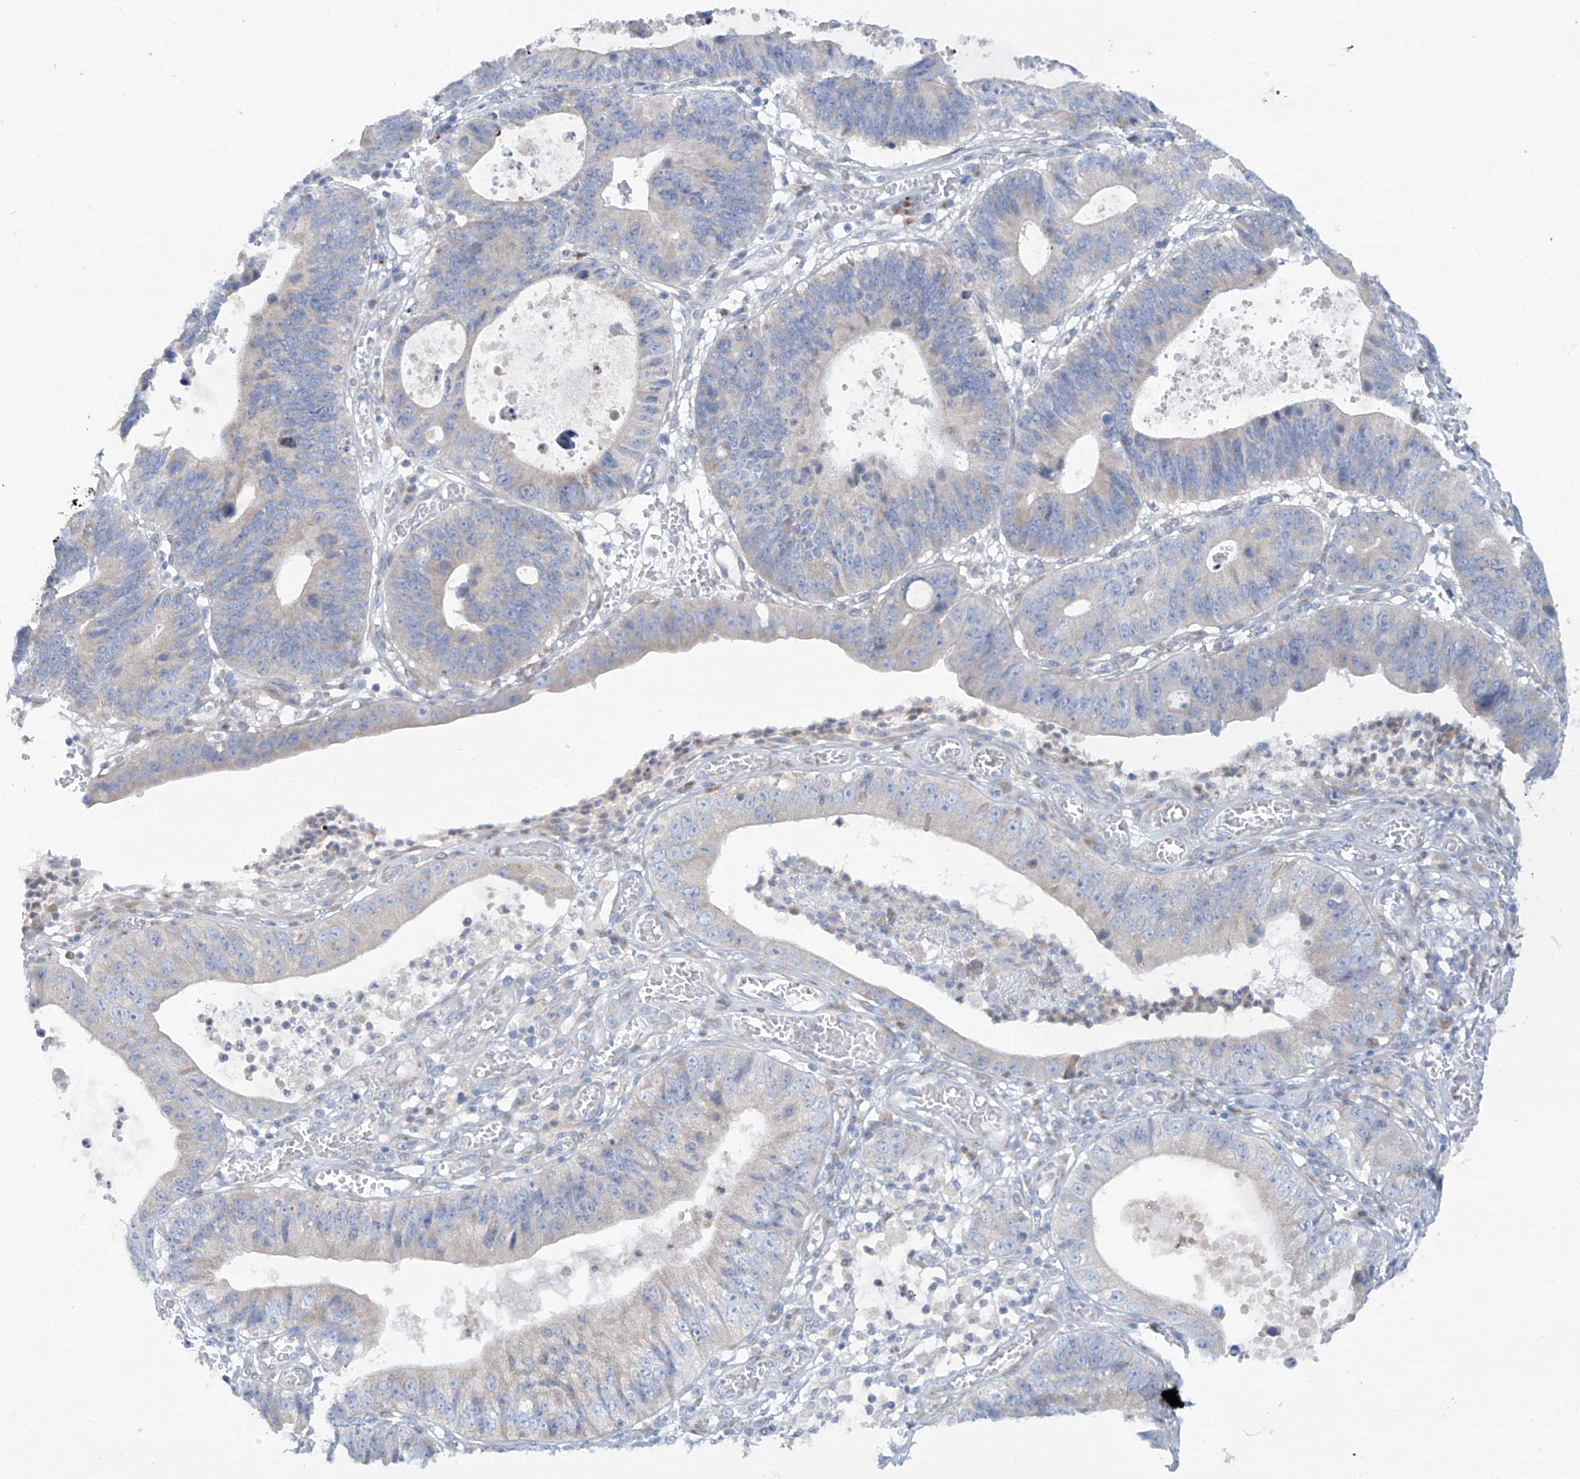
{"staining": {"intensity": "negative", "quantity": "none", "location": "none"}, "tissue": "stomach cancer", "cell_type": "Tumor cells", "image_type": "cancer", "snomed": [{"axis": "morphology", "description": "Adenocarcinoma, NOS"}, {"axis": "topography", "description": "Stomach"}], "caption": "Stomach cancer (adenocarcinoma) was stained to show a protein in brown. There is no significant staining in tumor cells. The staining was performed using DAB (3,3'-diaminobenzidine) to visualize the protein expression in brown, while the nuclei were stained in blue with hematoxylin (Magnification: 20x).", "gene": "TRMT2B", "patient": {"sex": "male", "age": 59}}